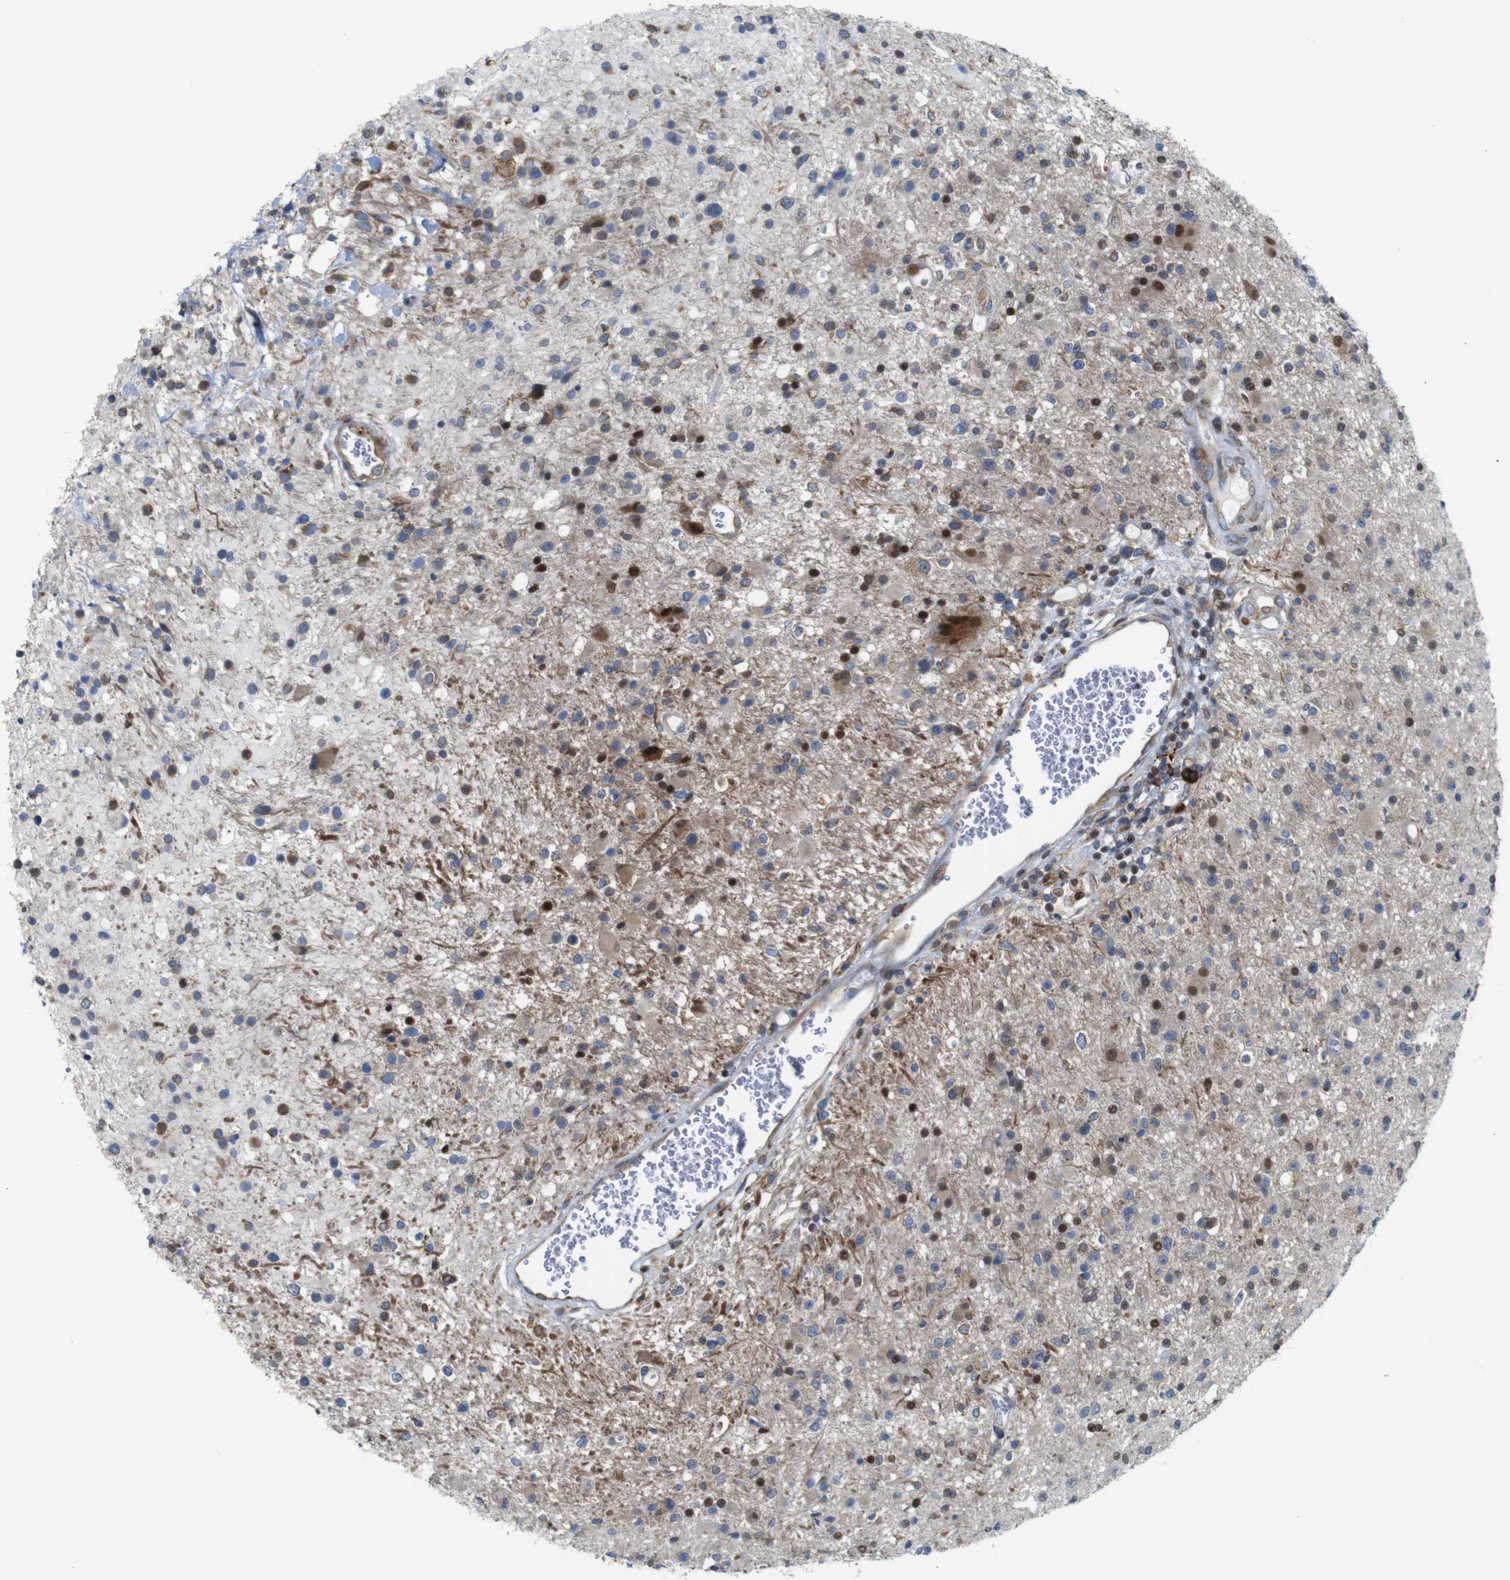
{"staining": {"intensity": "moderate", "quantity": "25%-75%", "location": "cytoplasmic/membranous,nuclear"}, "tissue": "glioma", "cell_type": "Tumor cells", "image_type": "cancer", "snomed": [{"axis": "morphology", "description": "Glioma, malignant, High grade"}, {"axis": "topography", "description": "Brain"}], "caption": "High-magnification brightfield microscopy of high-grade glioma (malignant) stained with DAB (brown) and counterstained with hematoxylin (blue). tumor cells exhibit moderate cytoplasmic/membranous and nuclear positivity is seen in approximately25%-75% of cells.", "gene": "PTPN1", "patient": {"sex": "male", "age": 33}}